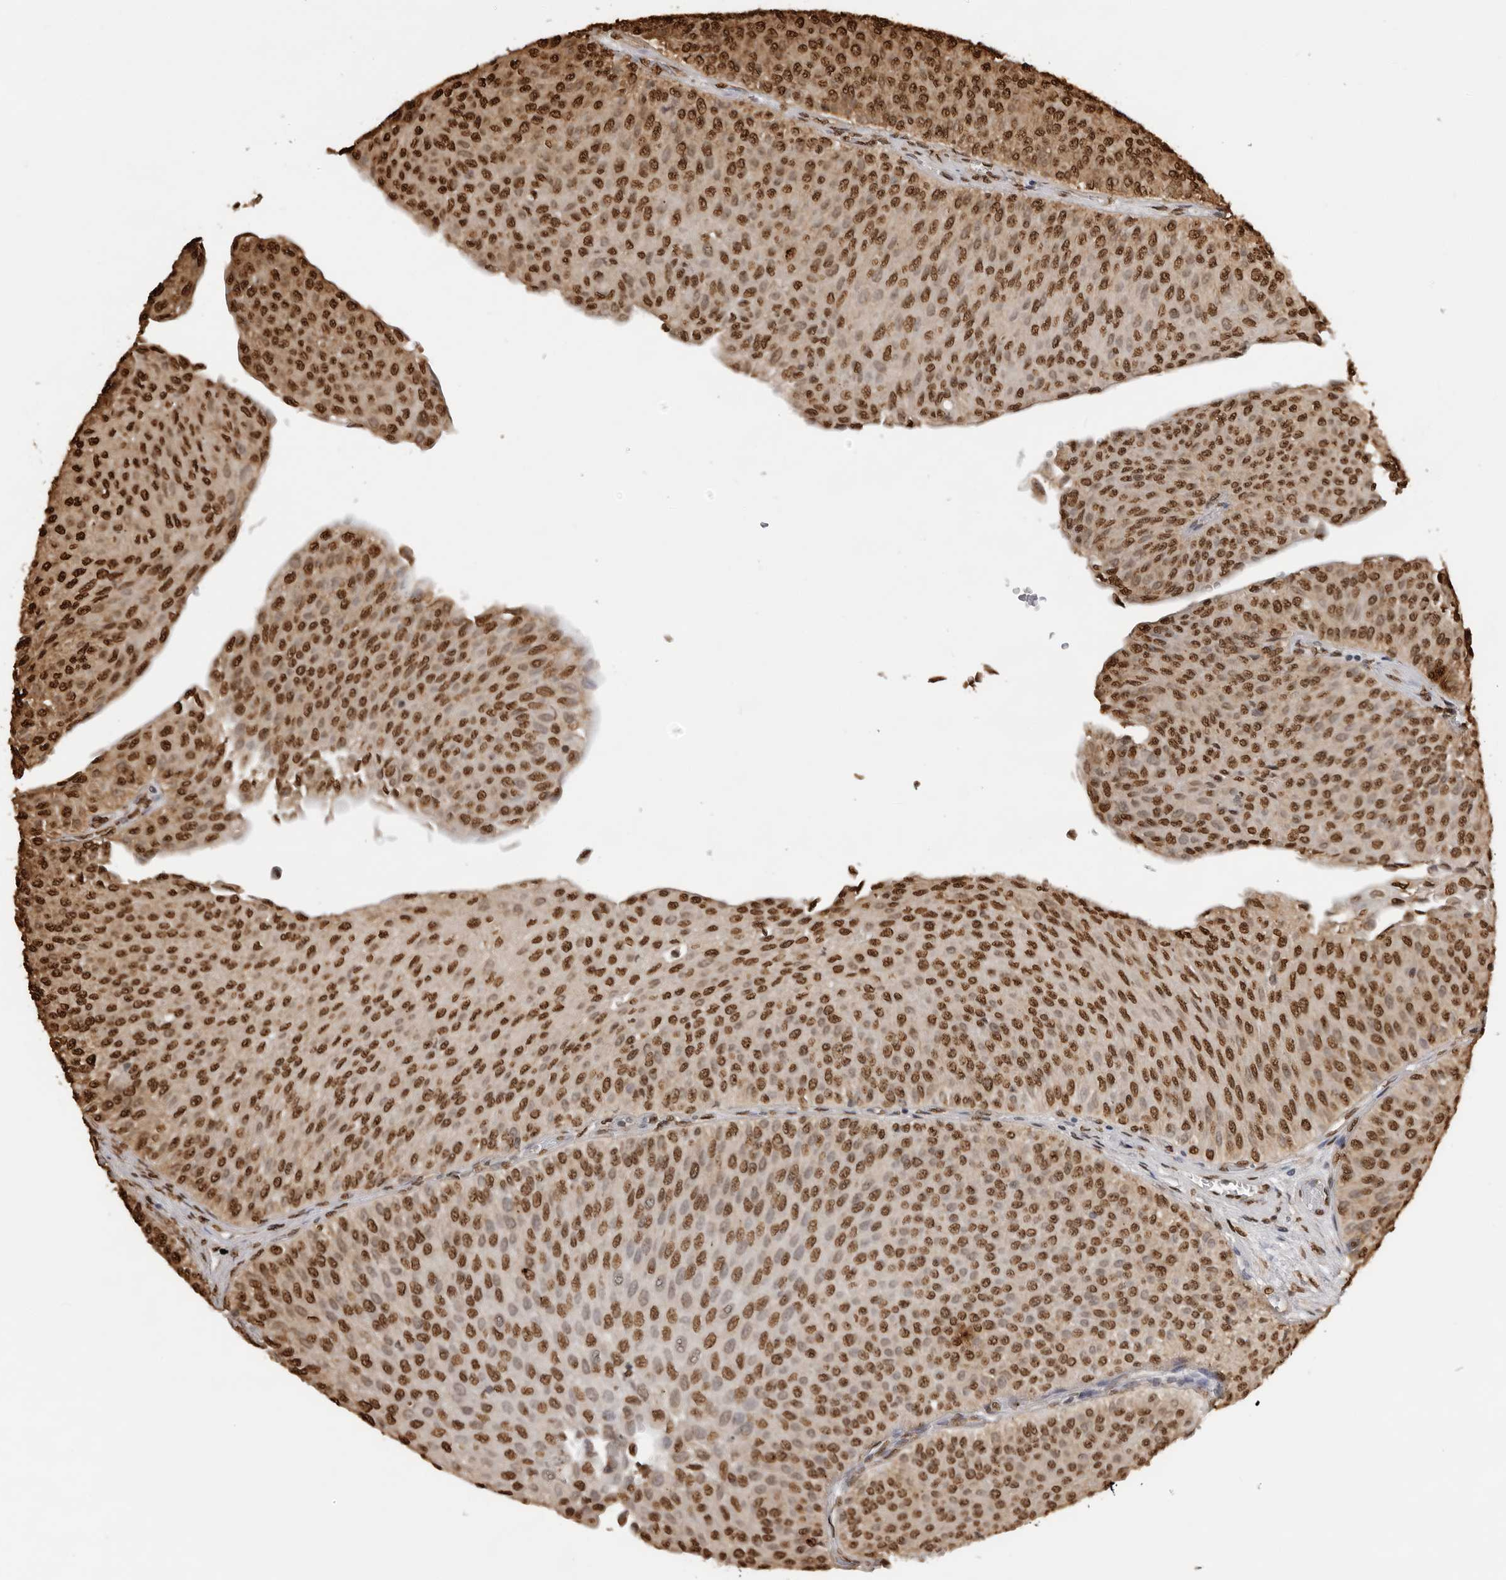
{"staining": {"intensity": "strong", "quantity": ">75%", "location": "nuclear"}, "tissue": "urothelial cancer", "cell_type": "Tumor cells", "image_type": "cancer", "snomed": [{"axis": "morphology", "description": "Urothelial carcinoma, Low grade"}, {"axis": "topography", "description": "Urinary bladder"}], "caption": "Protein staining of urothelial cancer tissue reveals strong nuclear staining in about >75% of tumor cells. The staining was performed using DAB to visualize the protein expression in brown, while the nuclei were stained in blue with hematoxylin (Magnification: 20x).", "gene": "ZFP91", "patient": {"sex": "male", "age": 78}}